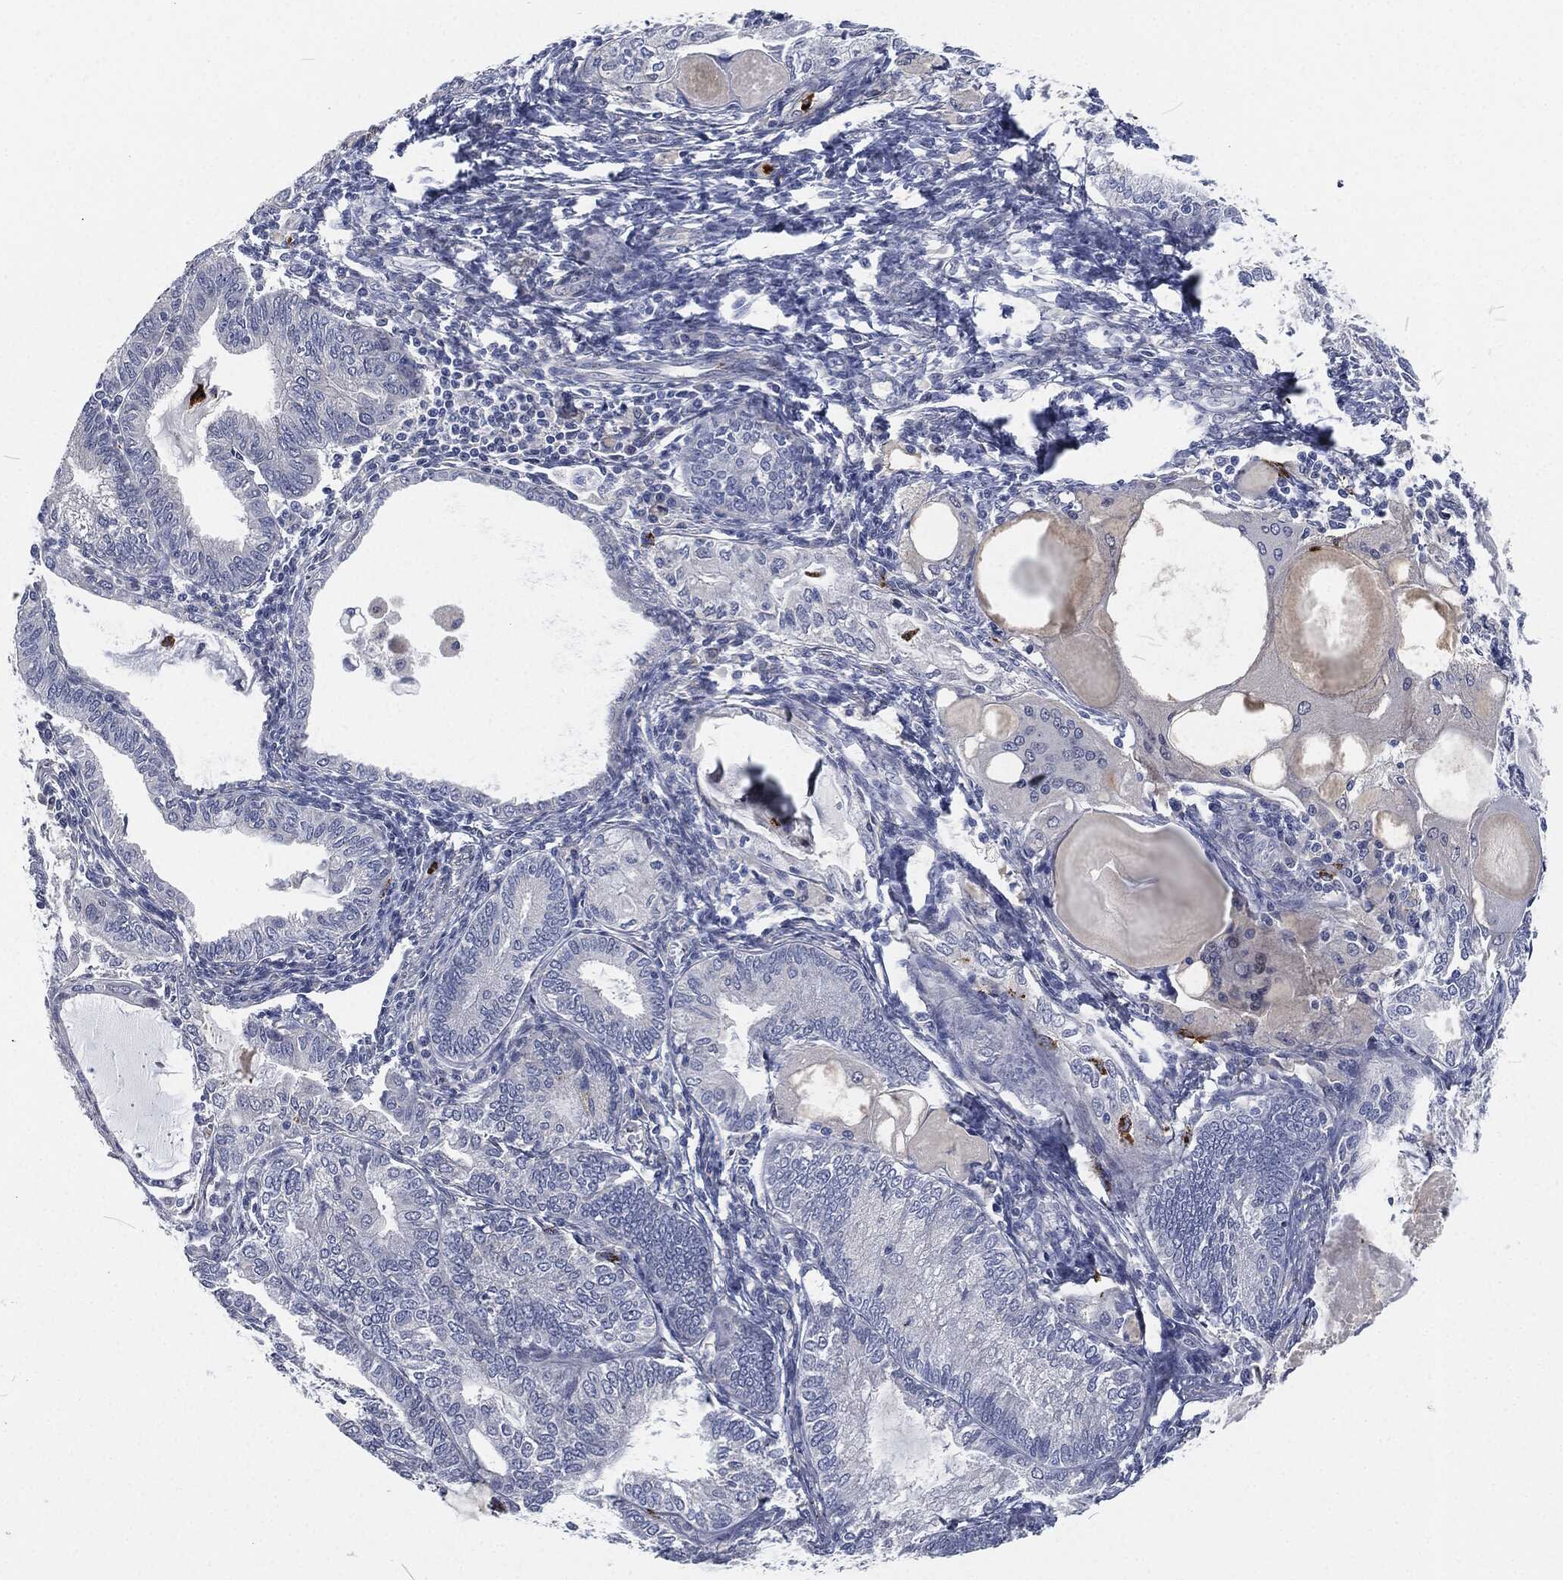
{"staining": {"intensity": "negative", "quantity": "none", "location": "none"}, "tissue": "endometrial cancer", "cell_type": "Tumor cells", "image_type": "cancer", "snomed": [{"axis": "morphology", "description": "Adenocarcinoma, NOS"}, {"axis": "topography", "description": "Endometrium"}], "caption": "Tumor cells are negative for brown protein staining in endometrial cancer.", "gene": "MPO", "patient": {"sex": "female", "age": 86}}